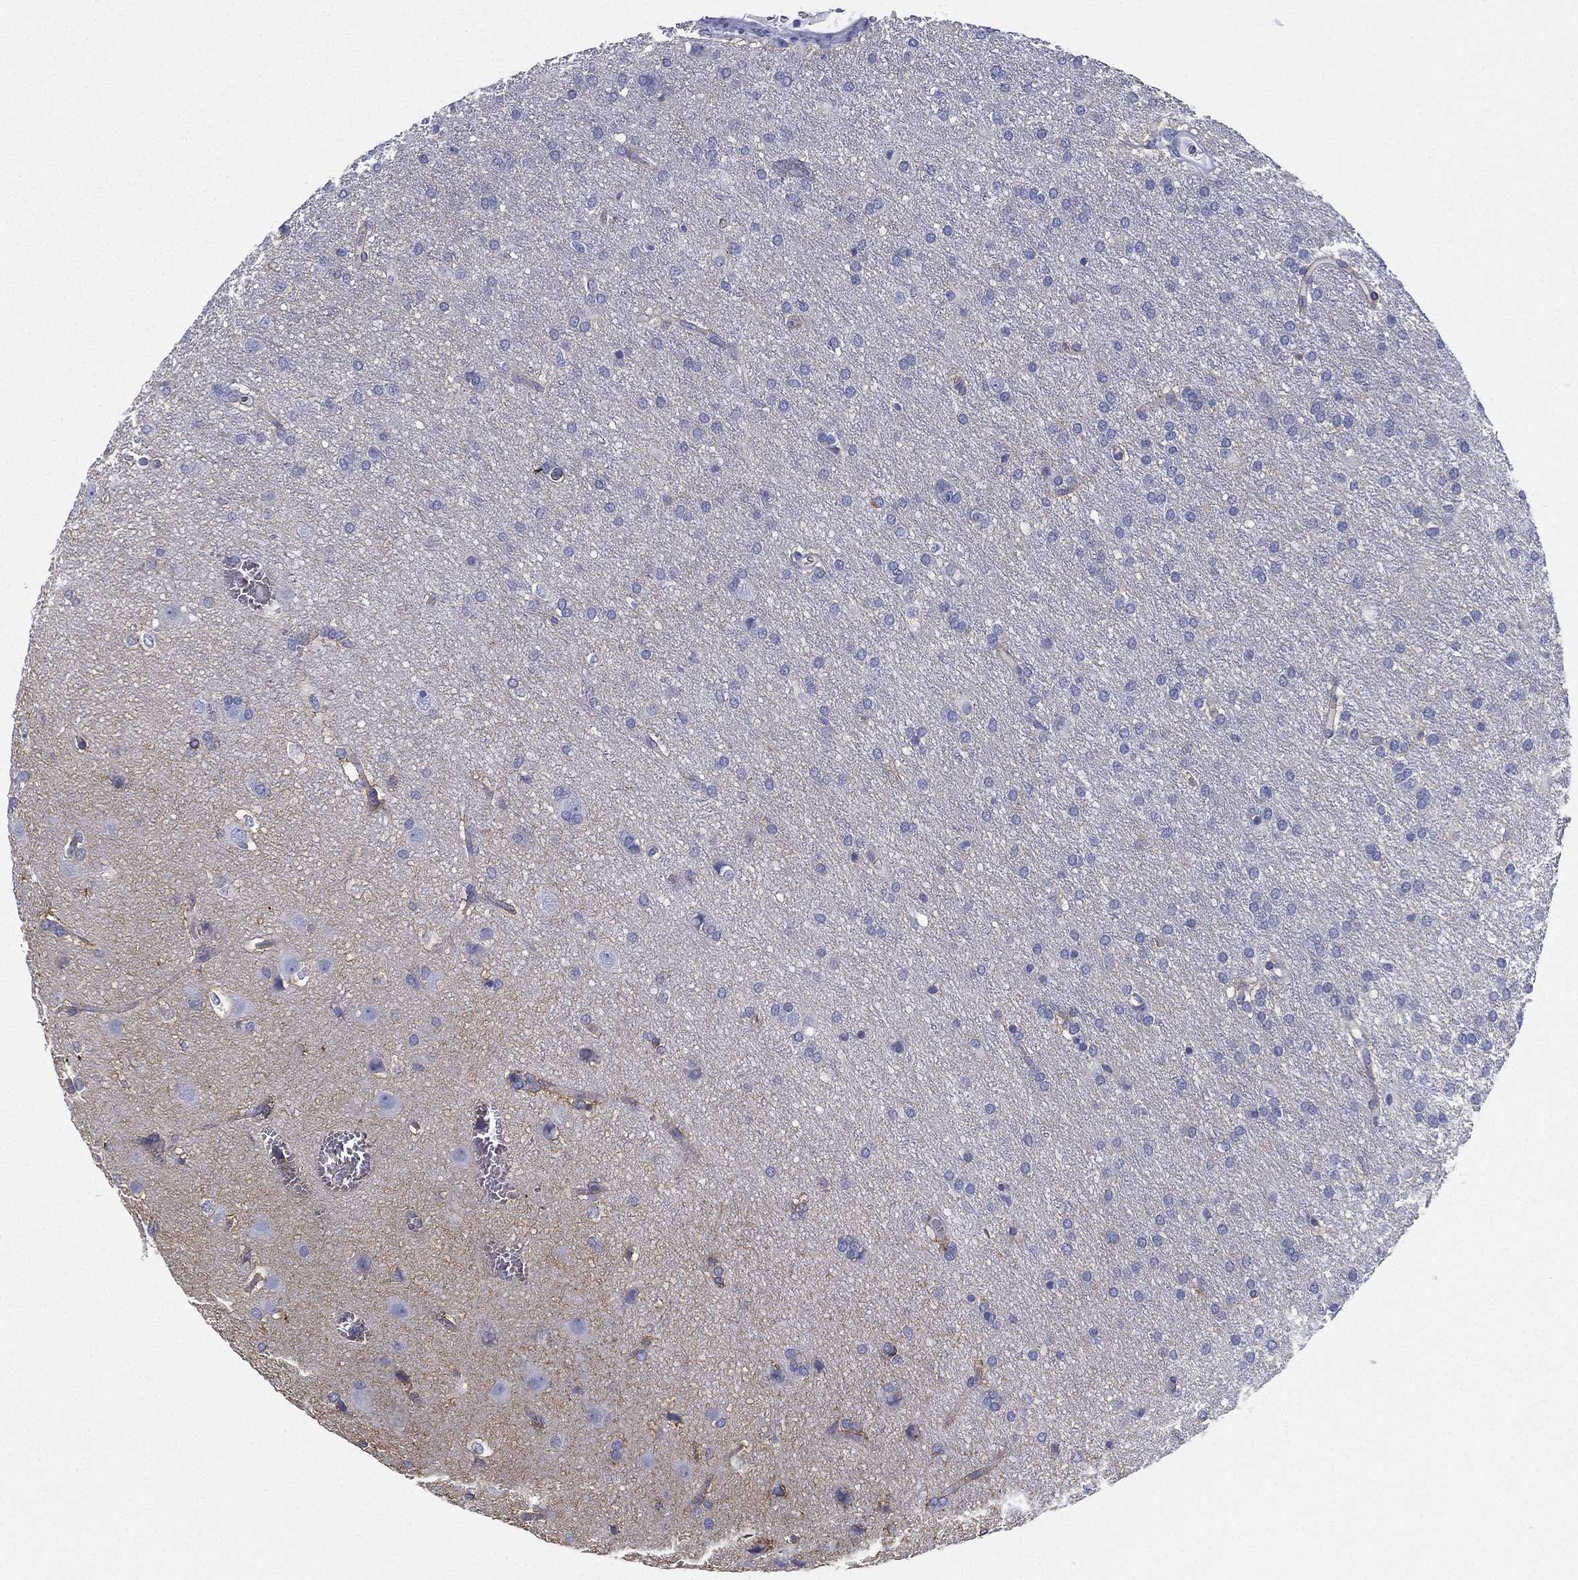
{"staining": {"intensity": "negative", "quantity": "none", "location": "none"}, "tissue": "glioma", "cell_type": "Tumor cells", "image_type": "cancer", "snomed": [{"axis": "morphology", "description": "Glioma, malignant, Low grade"}, {"axis": "topography", "description": "Brain"}], "caption": "High power microscopy micrograph of an IHC image of glioma, revealing no significant staining in tumor cells.", "gene": "ATP1B2", "patient": {"sex": "female", "age": 32}}